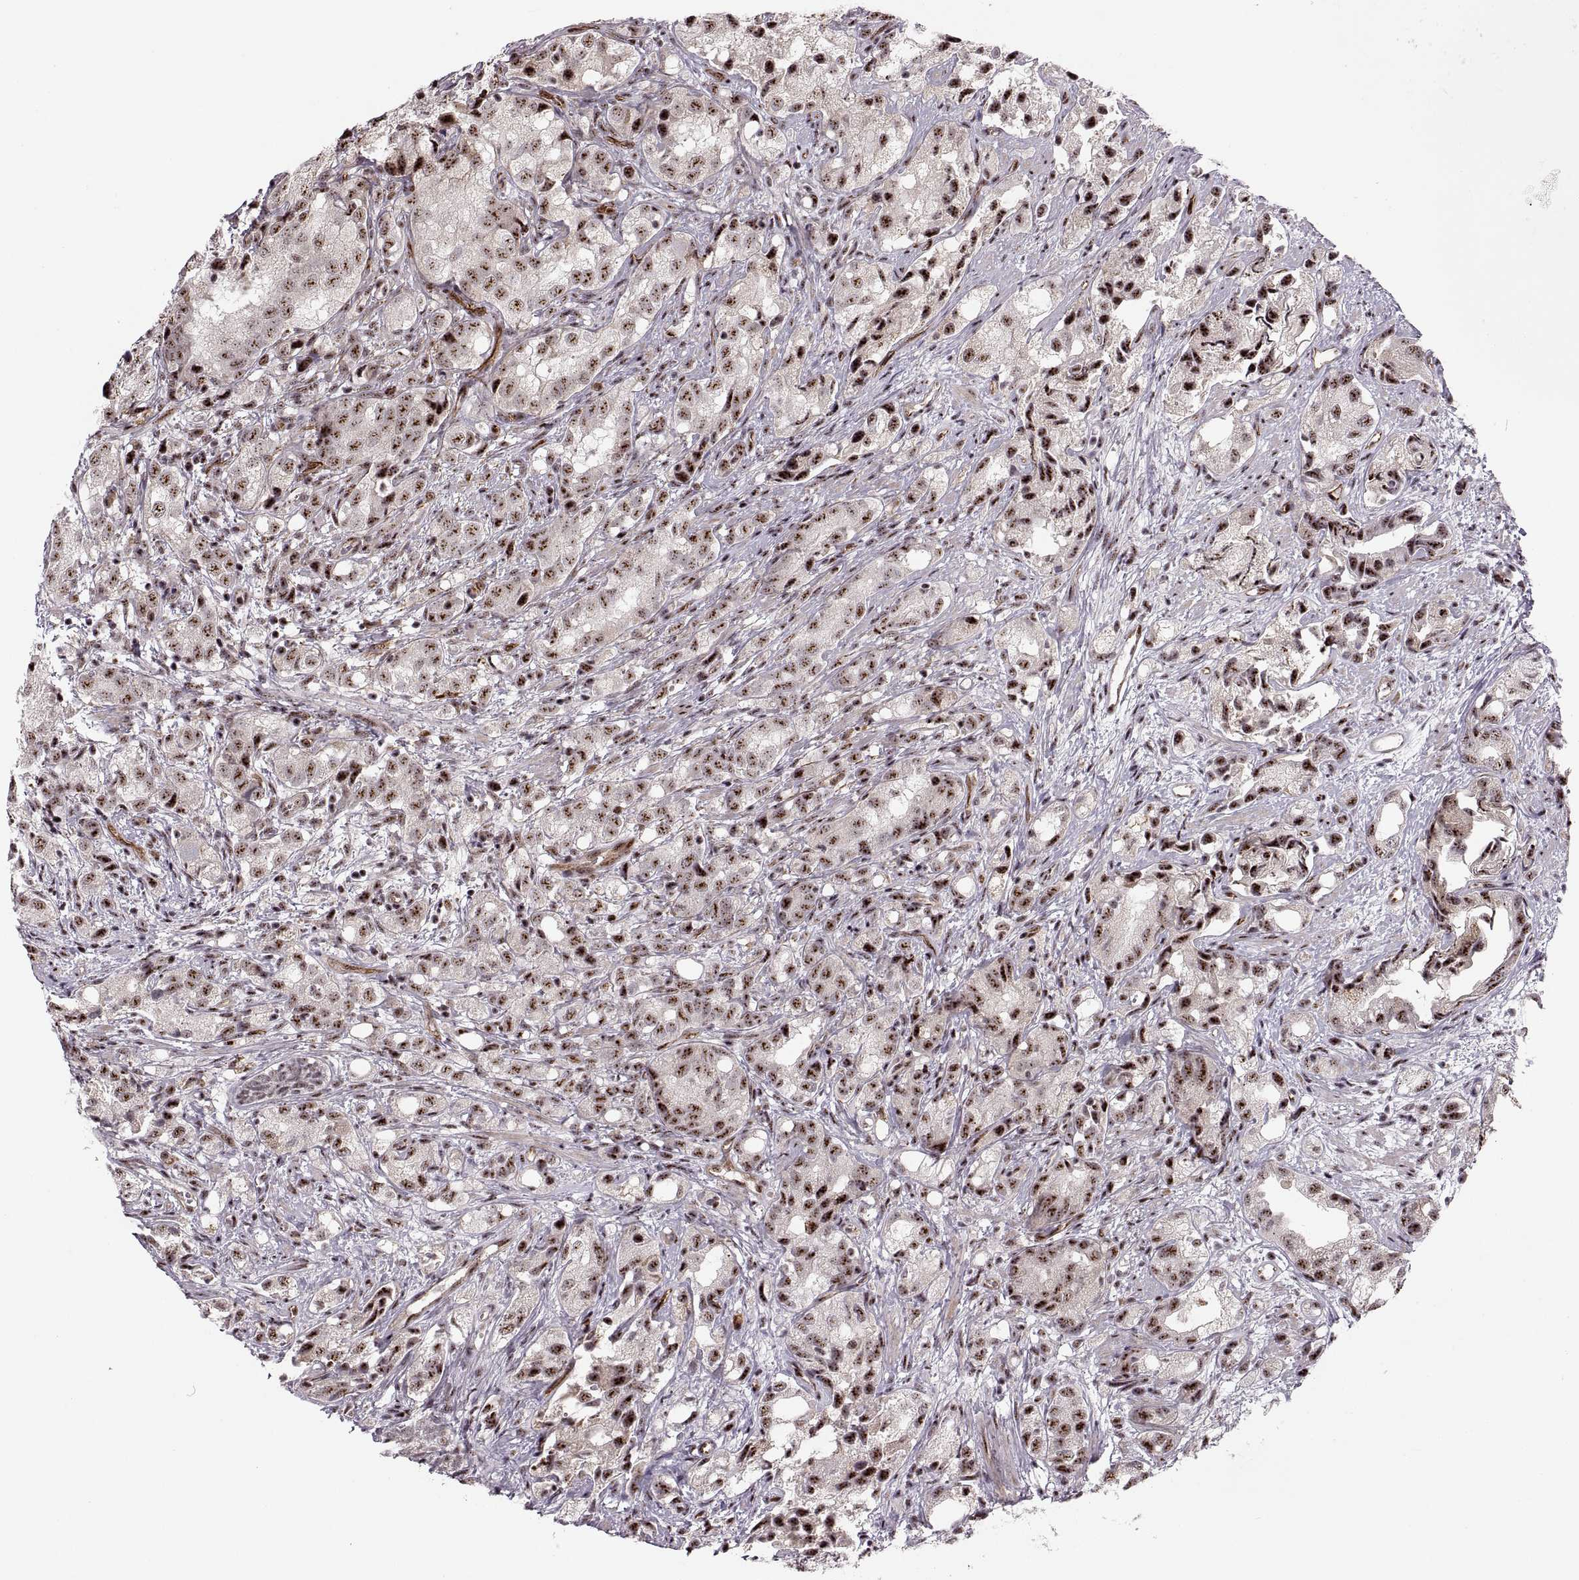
{"staining": {"intensity": "strong", "quantity": ">75%", "location": "nuclear"}, "tissue": "prostate cancer", "cell_type": "Tumor cells", "image_type": "cancer", "snomed": [{"axis": "morphology", "description": "Adenocarcinoma, High grade"}, {"axis": "topography", "description": "Prostate"}], "caption": "IHC (DAB) staining of human high-grade adenocarcinoma (prostate) reveals strong nuclear protein positivity in about >75% of tumor cells.", "gene": "ZCCHC17", "patient": {"sex": "male", "age": 82}}